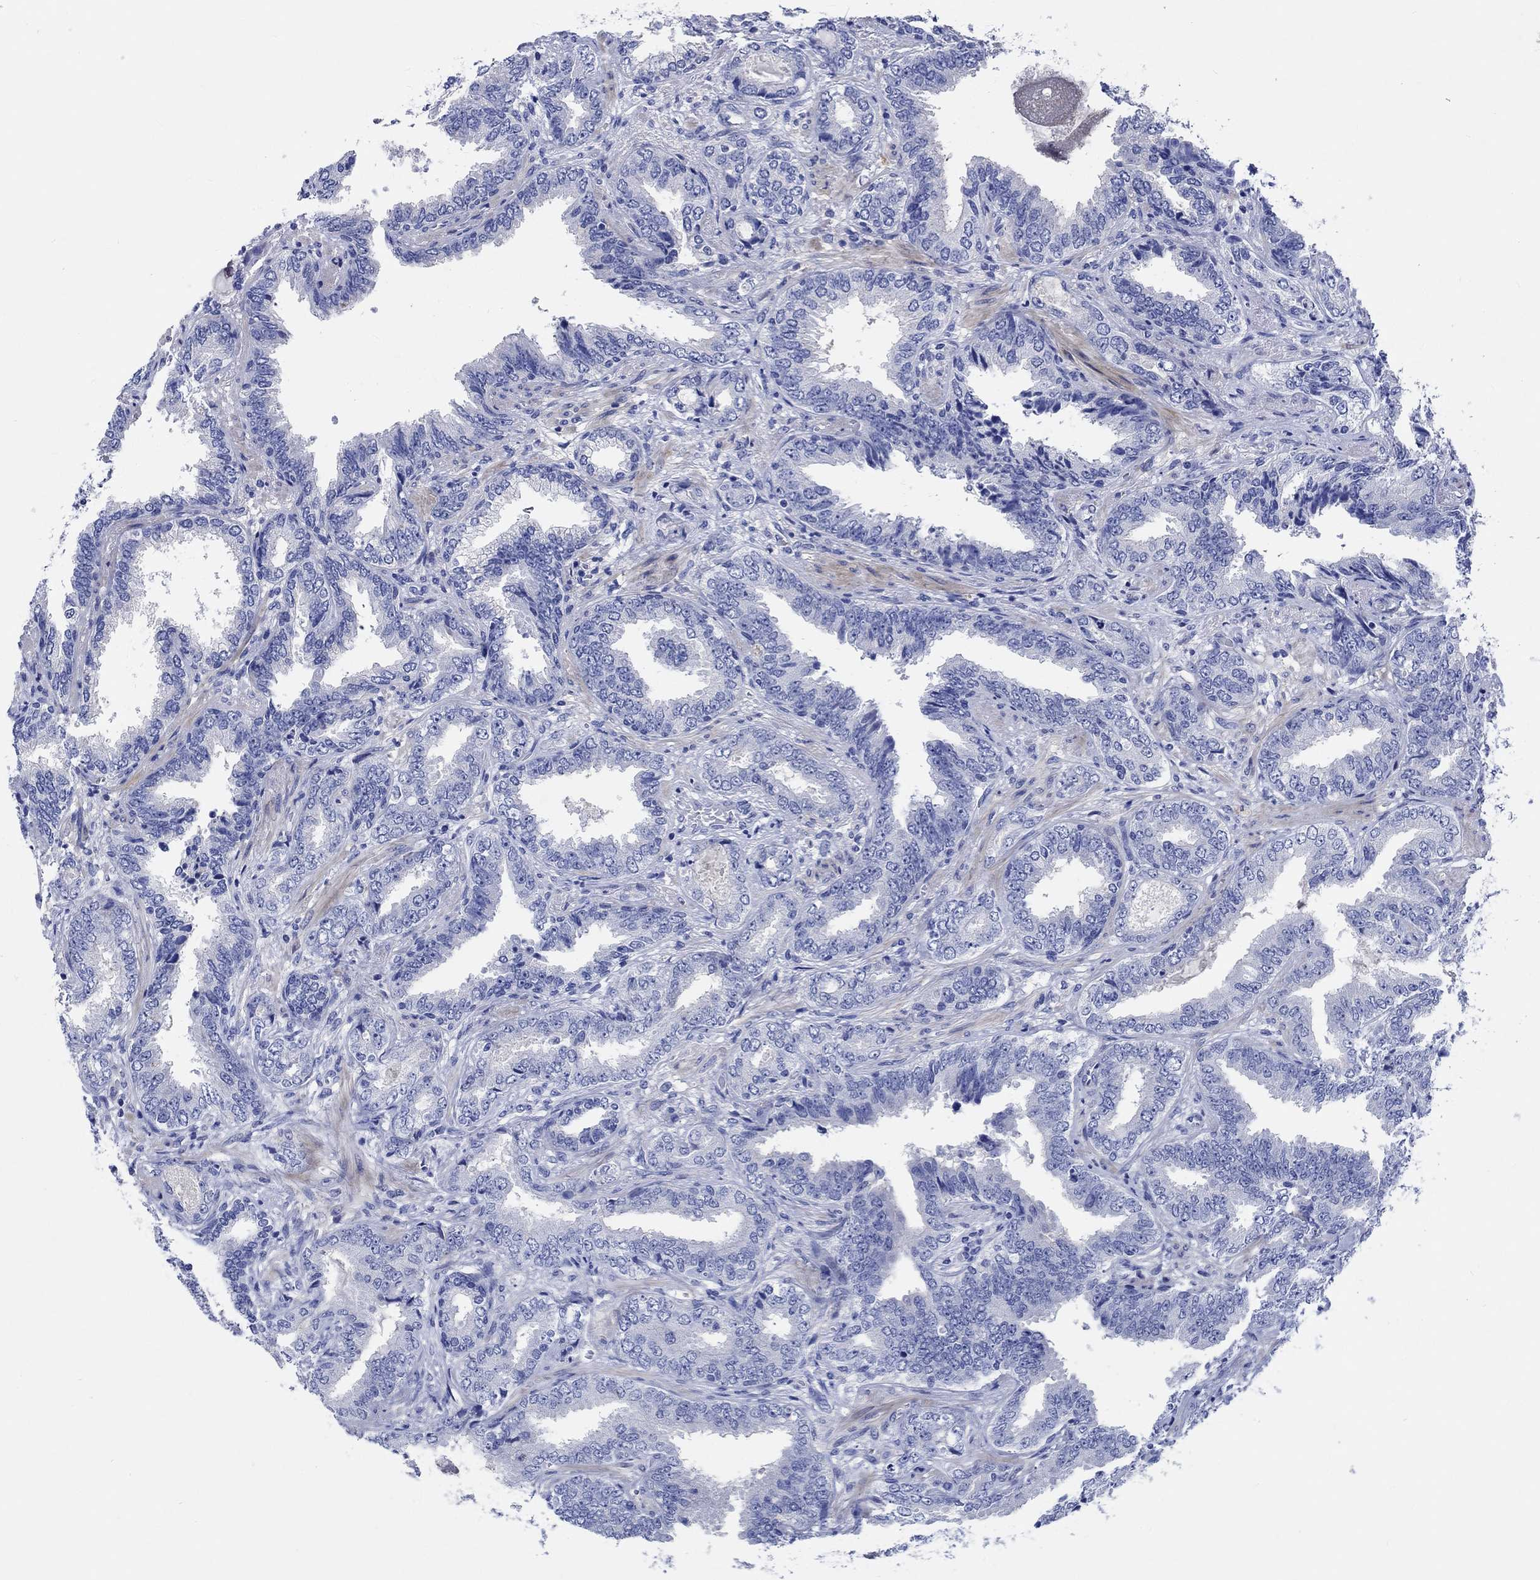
{"staining": {"intensity": "negative", "quantity": "none", "location": "none"}, "tissue": "prostate cancer", "cell_type": "Tumor cells", "image_type": "cancer", "snomed": [{"axis": "morphology", "description": "Adenocarcinoma, Low grade"}, {"axis": "topography", "description": "Prostate"}], "caption": "IHC image of prostate adenocarcinoma (low-grade) stained for a protein (brown), which shows no expression in tumor cells.", "gene": "SHISA4", "patient": {"sex": "male", "age": 68}}